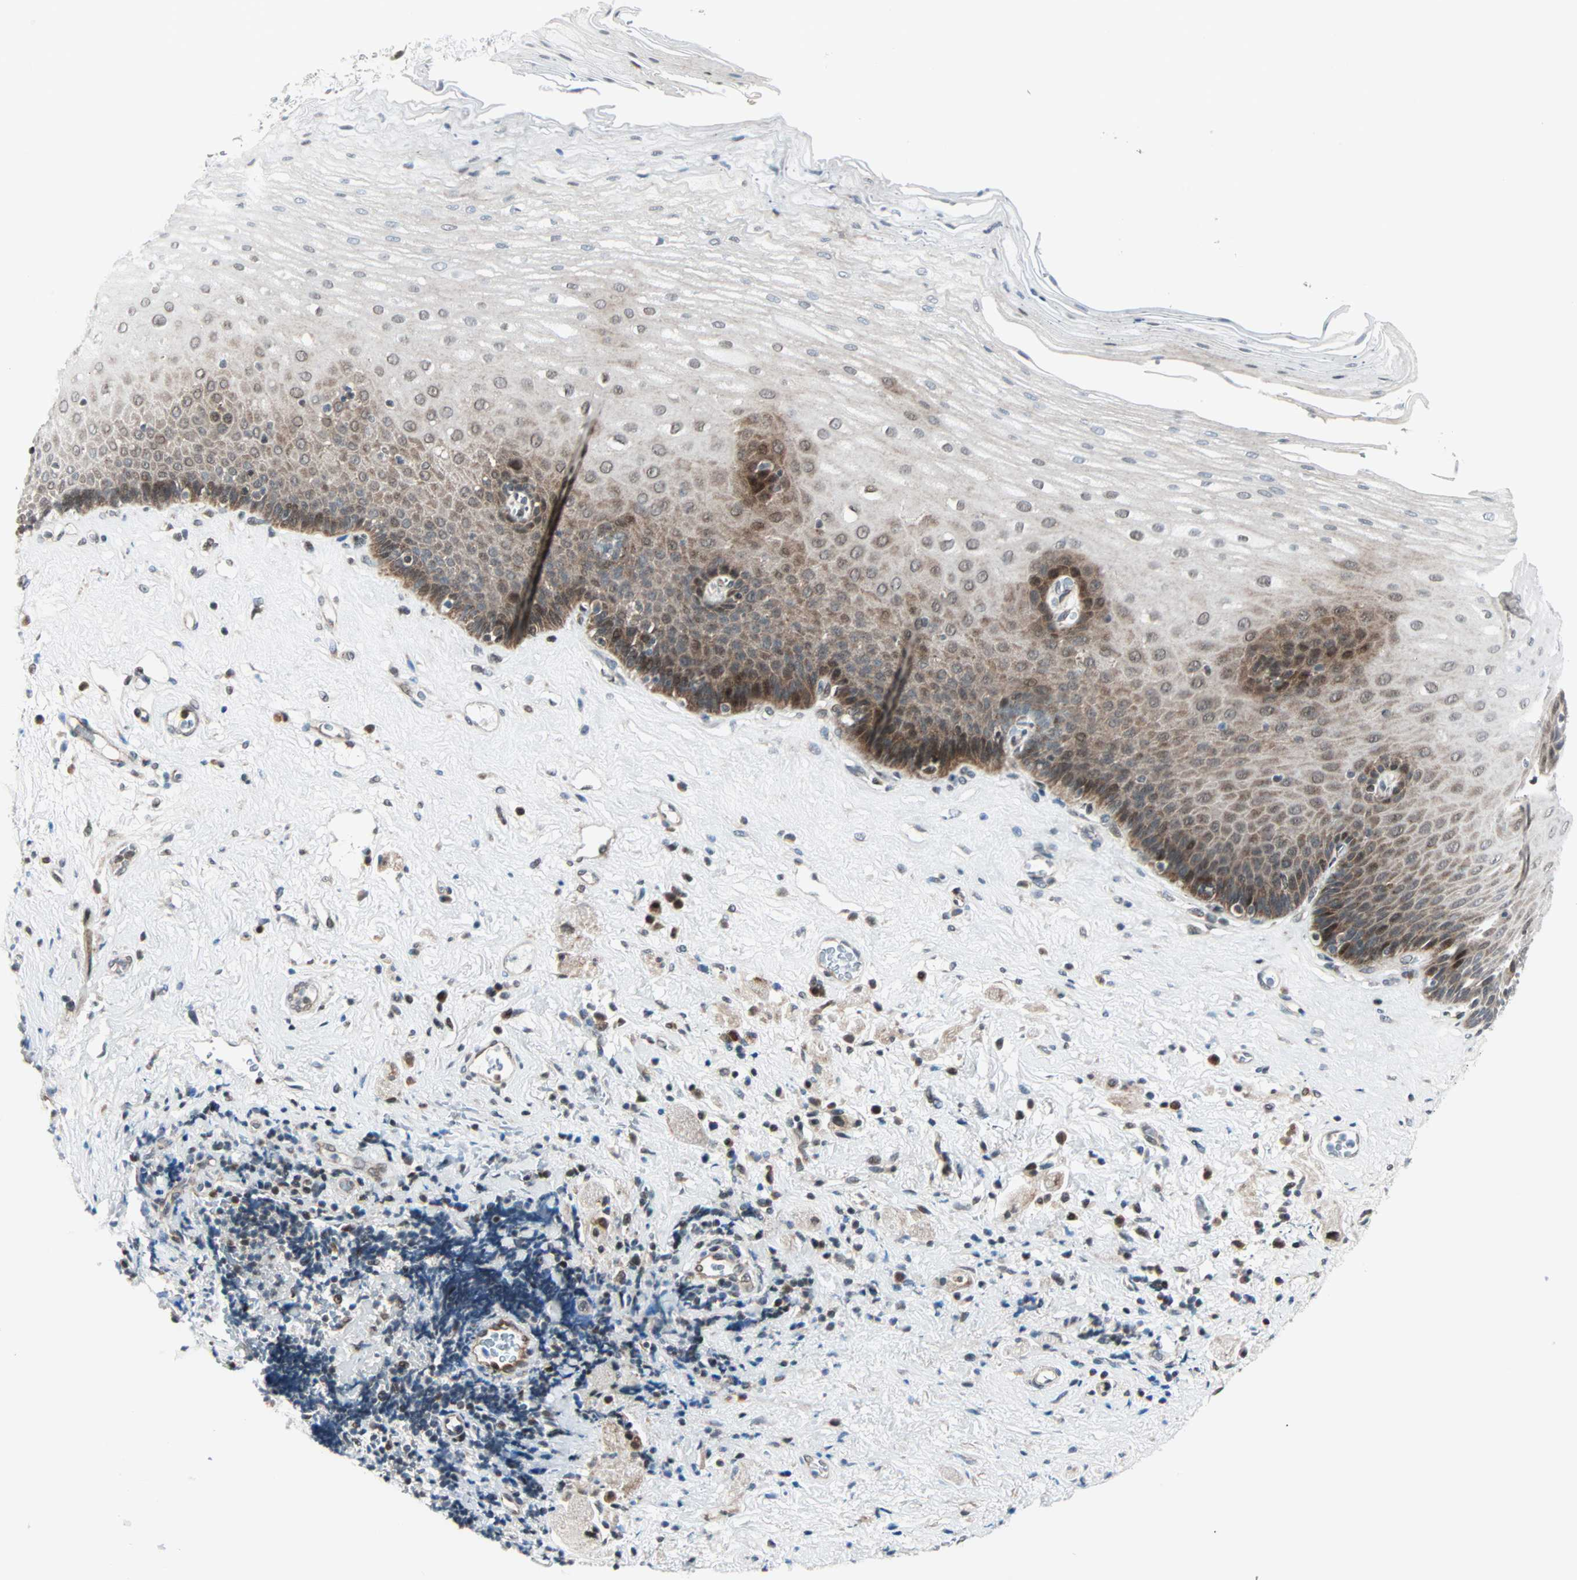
{"staining": {"intensity": "moderate", "quantity": "25%-75%", "location": "cytoplasmic/membranous,nuclear"}, "tissue": "esophagus", "cell_type": "Squamous epithelial cells", "image_type": "normal", "snomed": [{"axis": "morphology", "description": "Normal tissue, NOS"}, {"axis": "topography", "description": "Esophagus"}], "caption": "High-power microscopy captured an immunohistochemistry (IHC) image of normal esophagus, revealing moderate cytoplasmic/membranous,nuclear positivity in approximately 25%-75% of squamous epithelial cells. (DAB IHC, brown staining for protein, blue staining for nuclei).", "gene": "CBX4", "patient": {"sex": "male", "age": 62}}